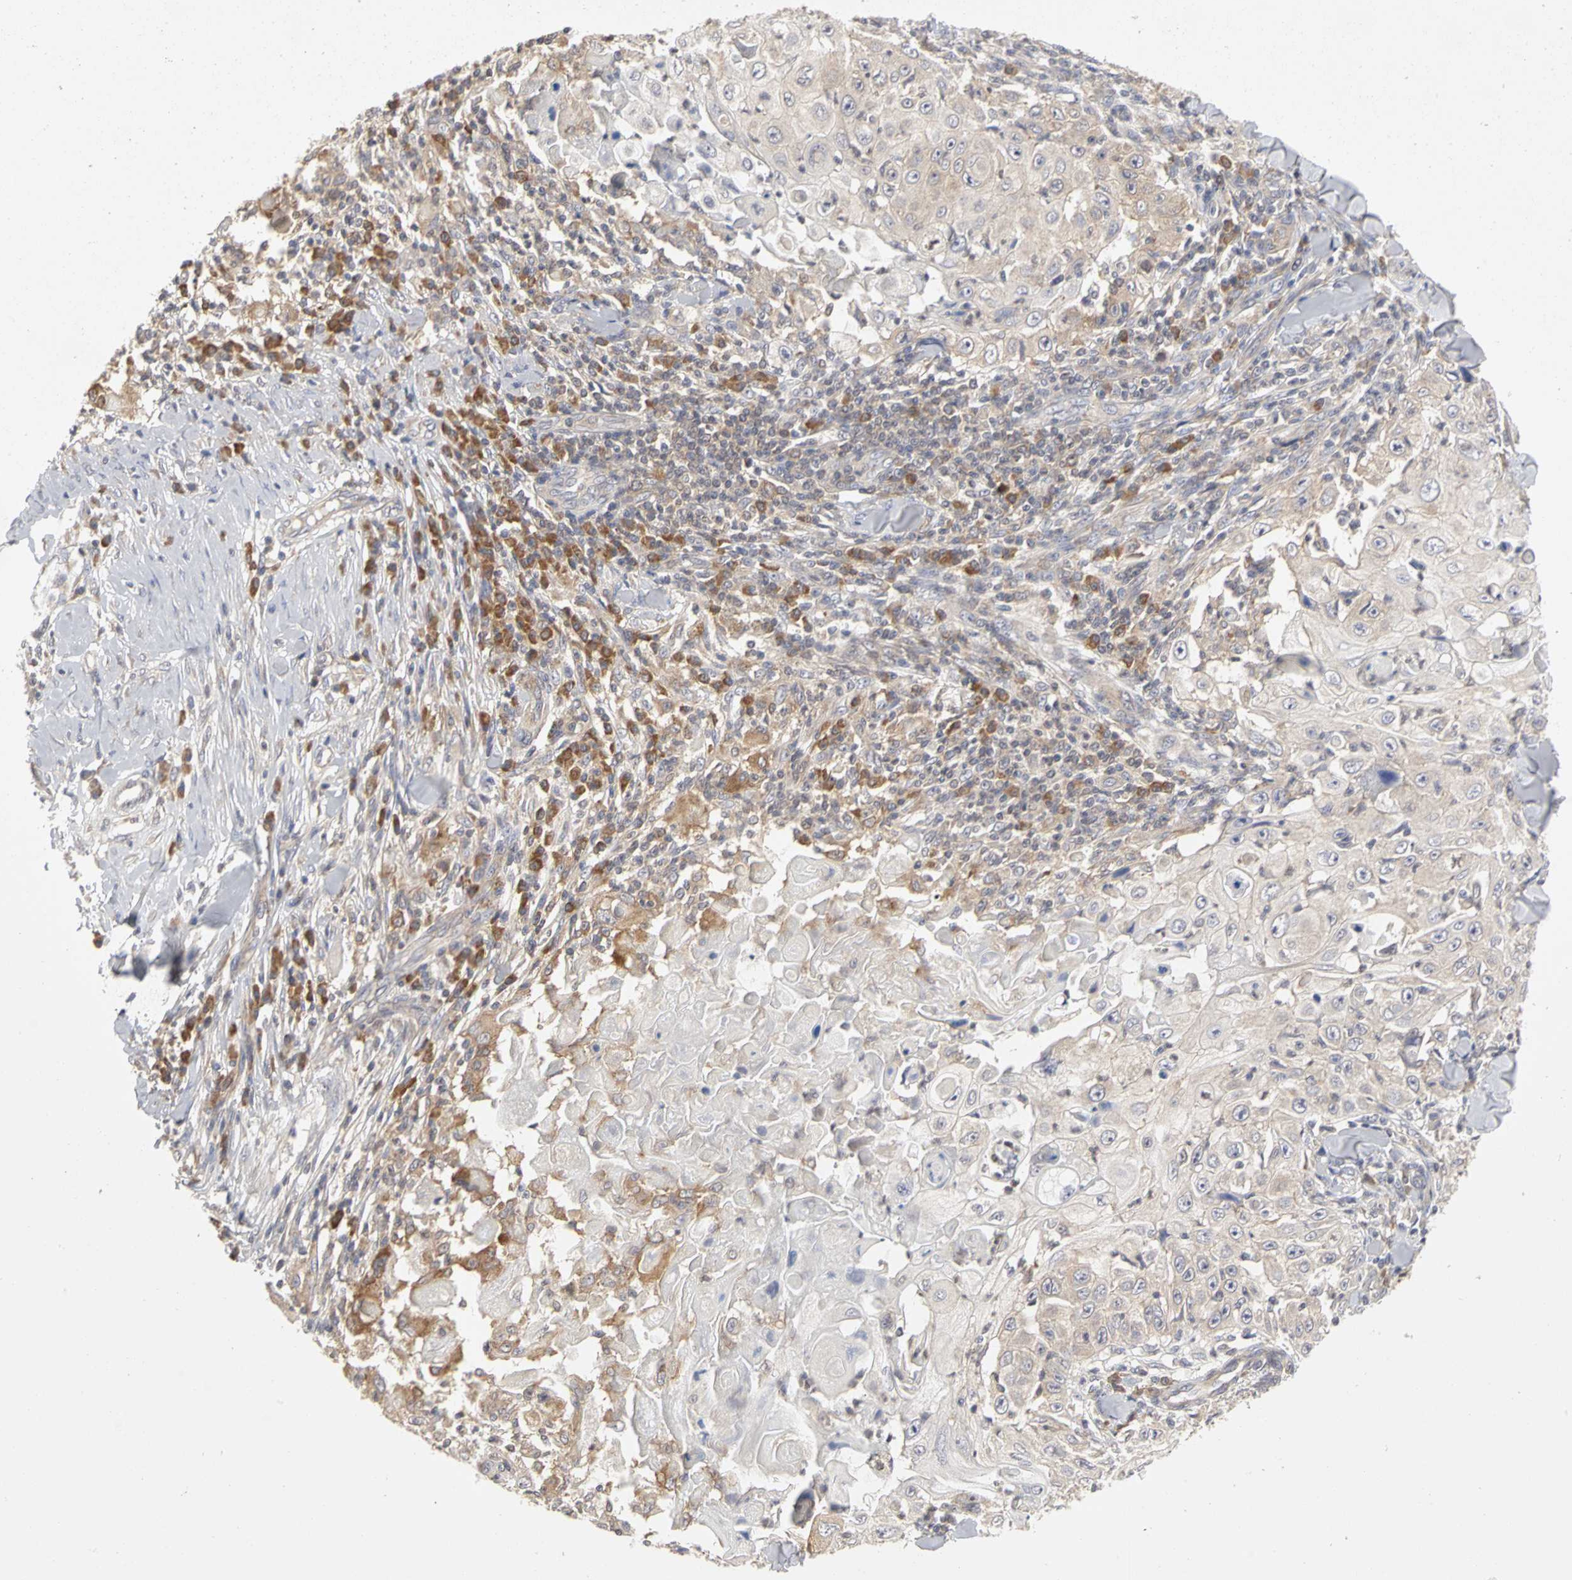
{"staining": {"intensity": "weak", "quantity": "25%-75%", "location": "cytoplasmic/membranous"}, "tissue": "skin cancer", "cell_type": "Tumor cells", "image_type": "cancer", "snomed": [{"axis": "morphology", "description": "Squamous cell carcinoma, NOS"}, {"axis": "topography", "description": "Skin"}], "caption": "Protein analysis of skin squamous cell carcinoma tissue displays weak cytoplasmic/membranous staining in about 25%-75% of tumor cells. The staining was performed using DAB (3,3'-diaminobenzidine) to visualize the protein expression in brown, while the nuclei were stained in blue with hematoxylin (Magnification: 20x).", "gene": "IRAK1", "patient": {"sex": "male", "age": 86}}